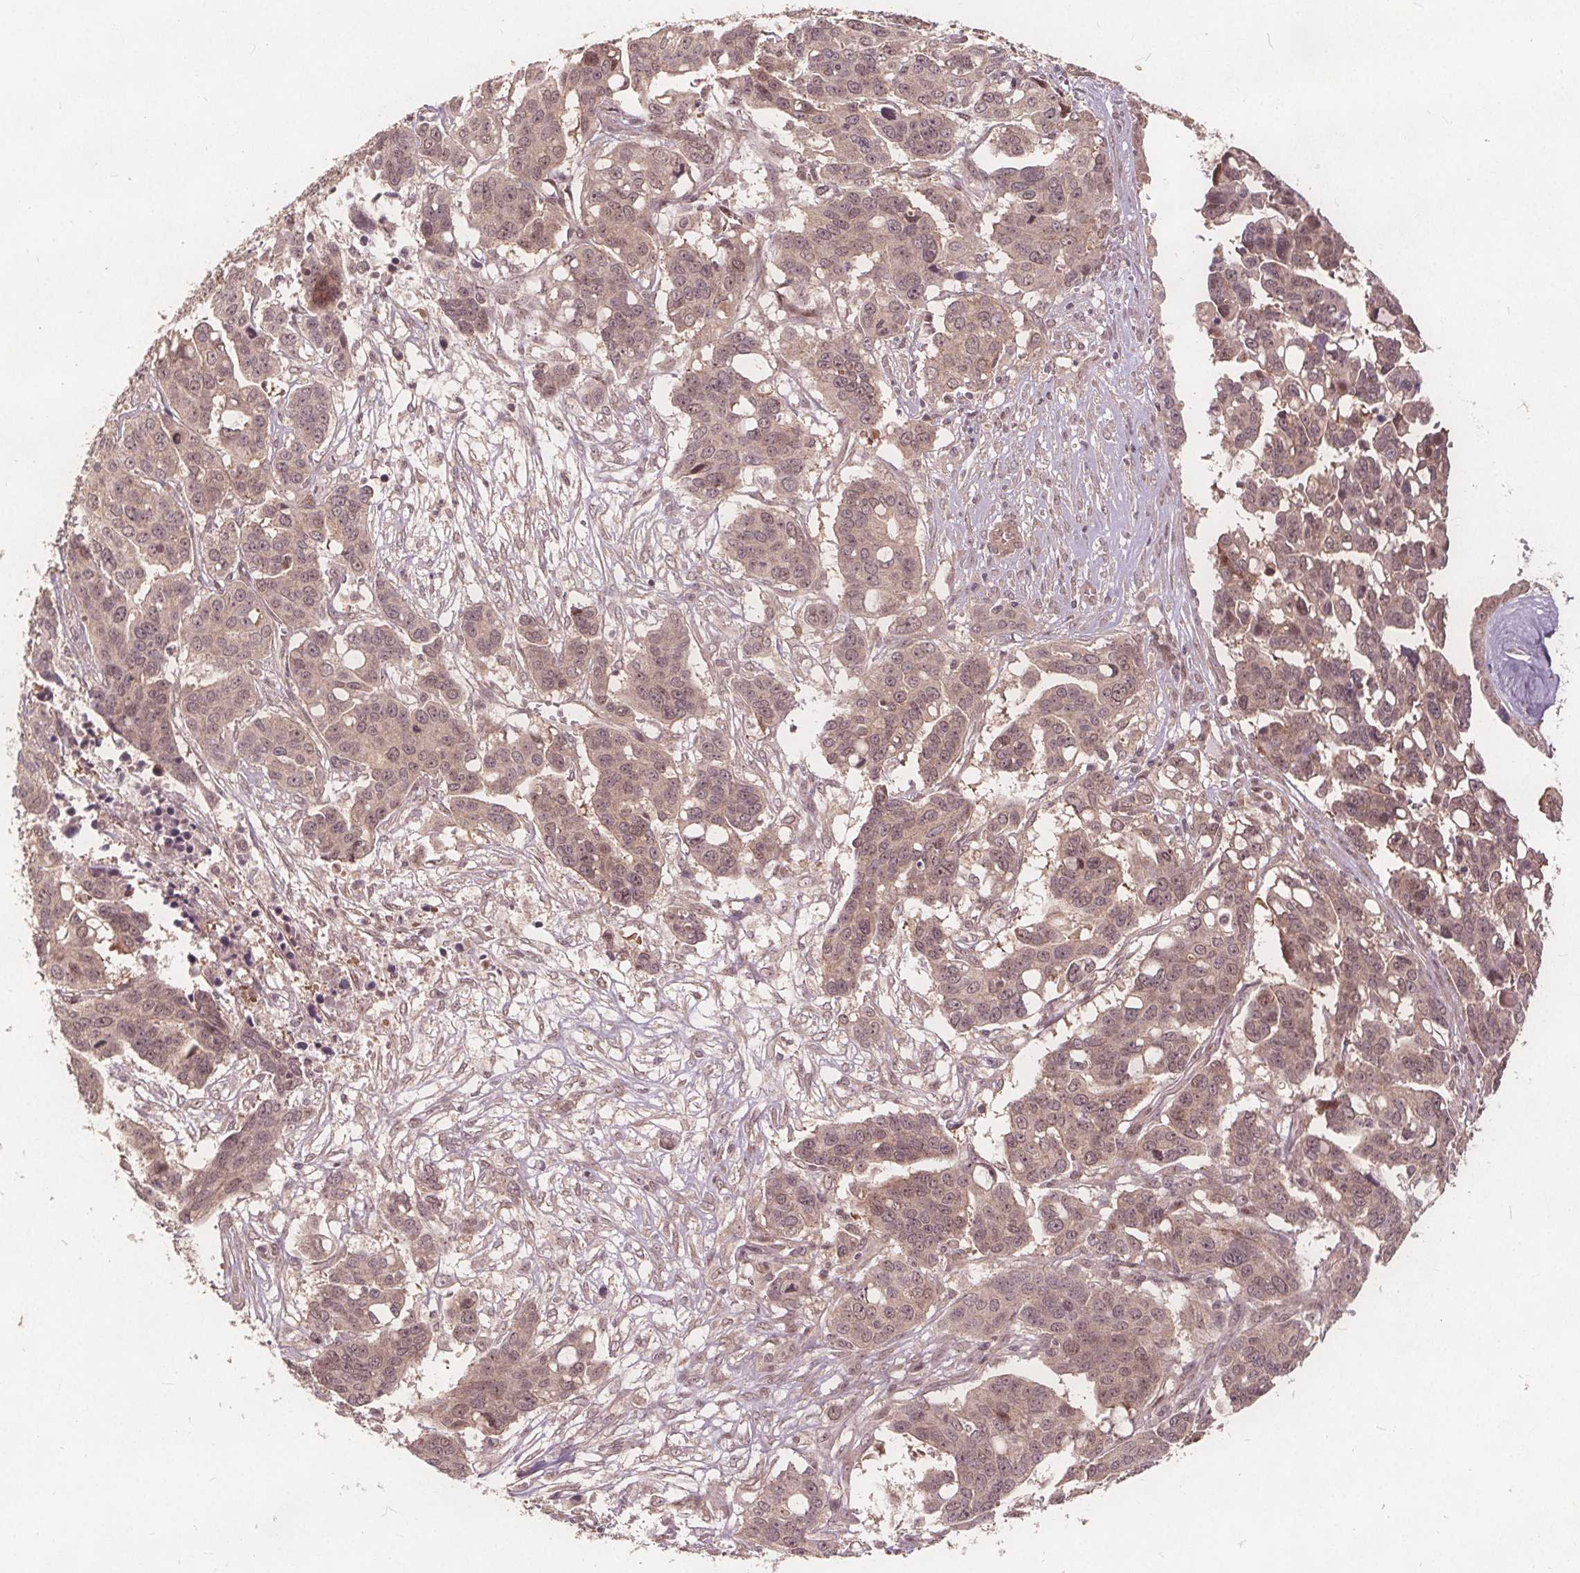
{"staining": {"intensity": "weak", "quantity": ">75%", "location": "nuclear"}, "tissue": "ovarian cancer", "cell_type": "Tumor cells", "image_type": "cancer", "snomed": [{"axis": "morphology", "description": "Carcinoma, endometroid"}, {"axis": "topography", "description": "Ovary"}], "caption": "The immunohistochemical stain highlights weak nuclear staining in tumor cells of ovarian cancer (endometroid carcinoma) tissue.", "gene": "PPP1CB", "patient": {"sex": "female", "age": 78}}